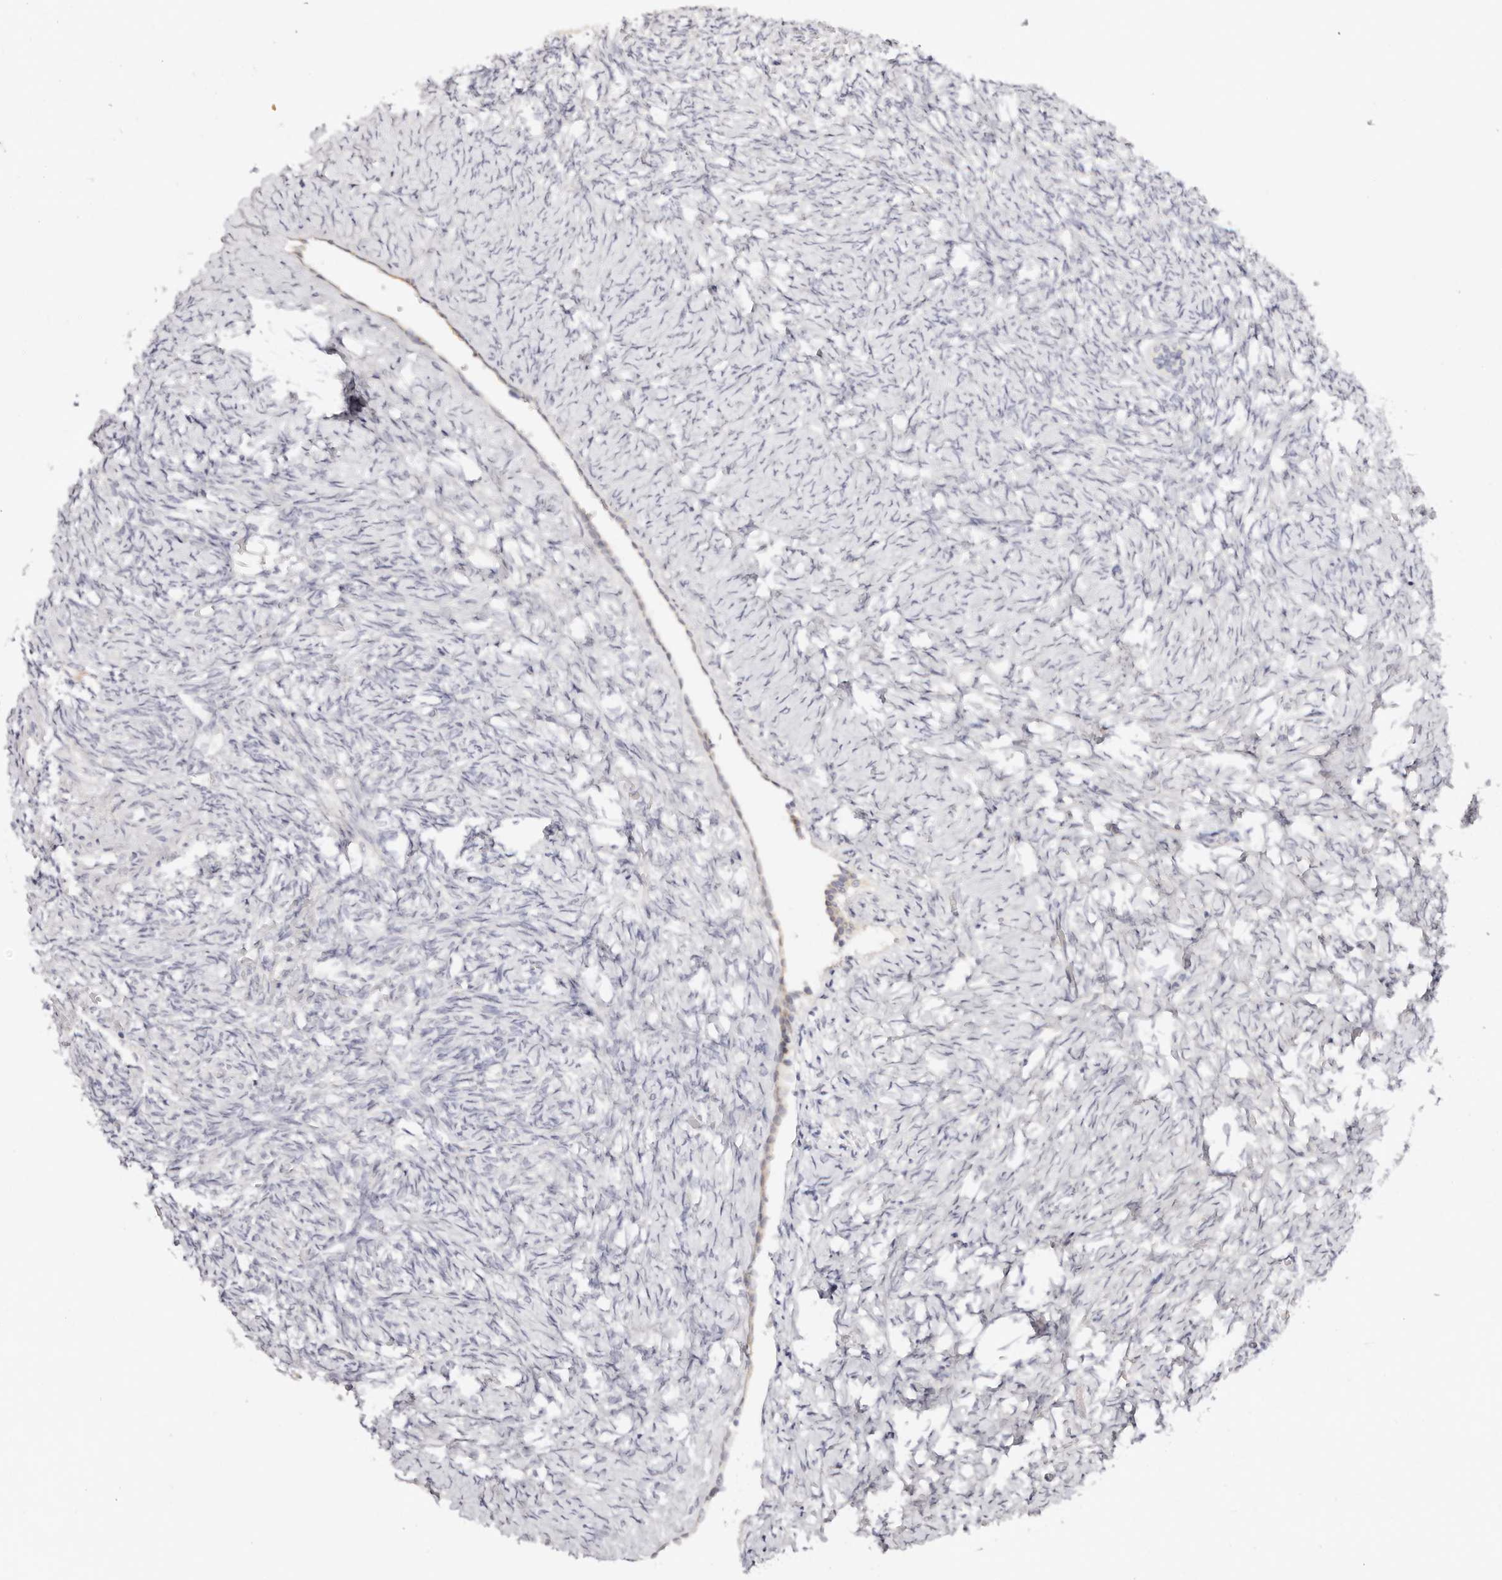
{"staining": {"intensity": "negative", "quantity": "none", "location": "none"}, "tissue": "ovary", "cell_type": "Follicle cells", "image_type": "normal", "snomed": [{"axis": "morphology", "description": "Normal tissue, NOS"}, {"axis": "topography", "description": "Ovary"}], "caption": "This is an immunohistochemistry histopathology image of benign human ovary. There is no staining in follicle cells.", "gene": "DNASE1", "patient": {"sex": "female", "age": 41}}